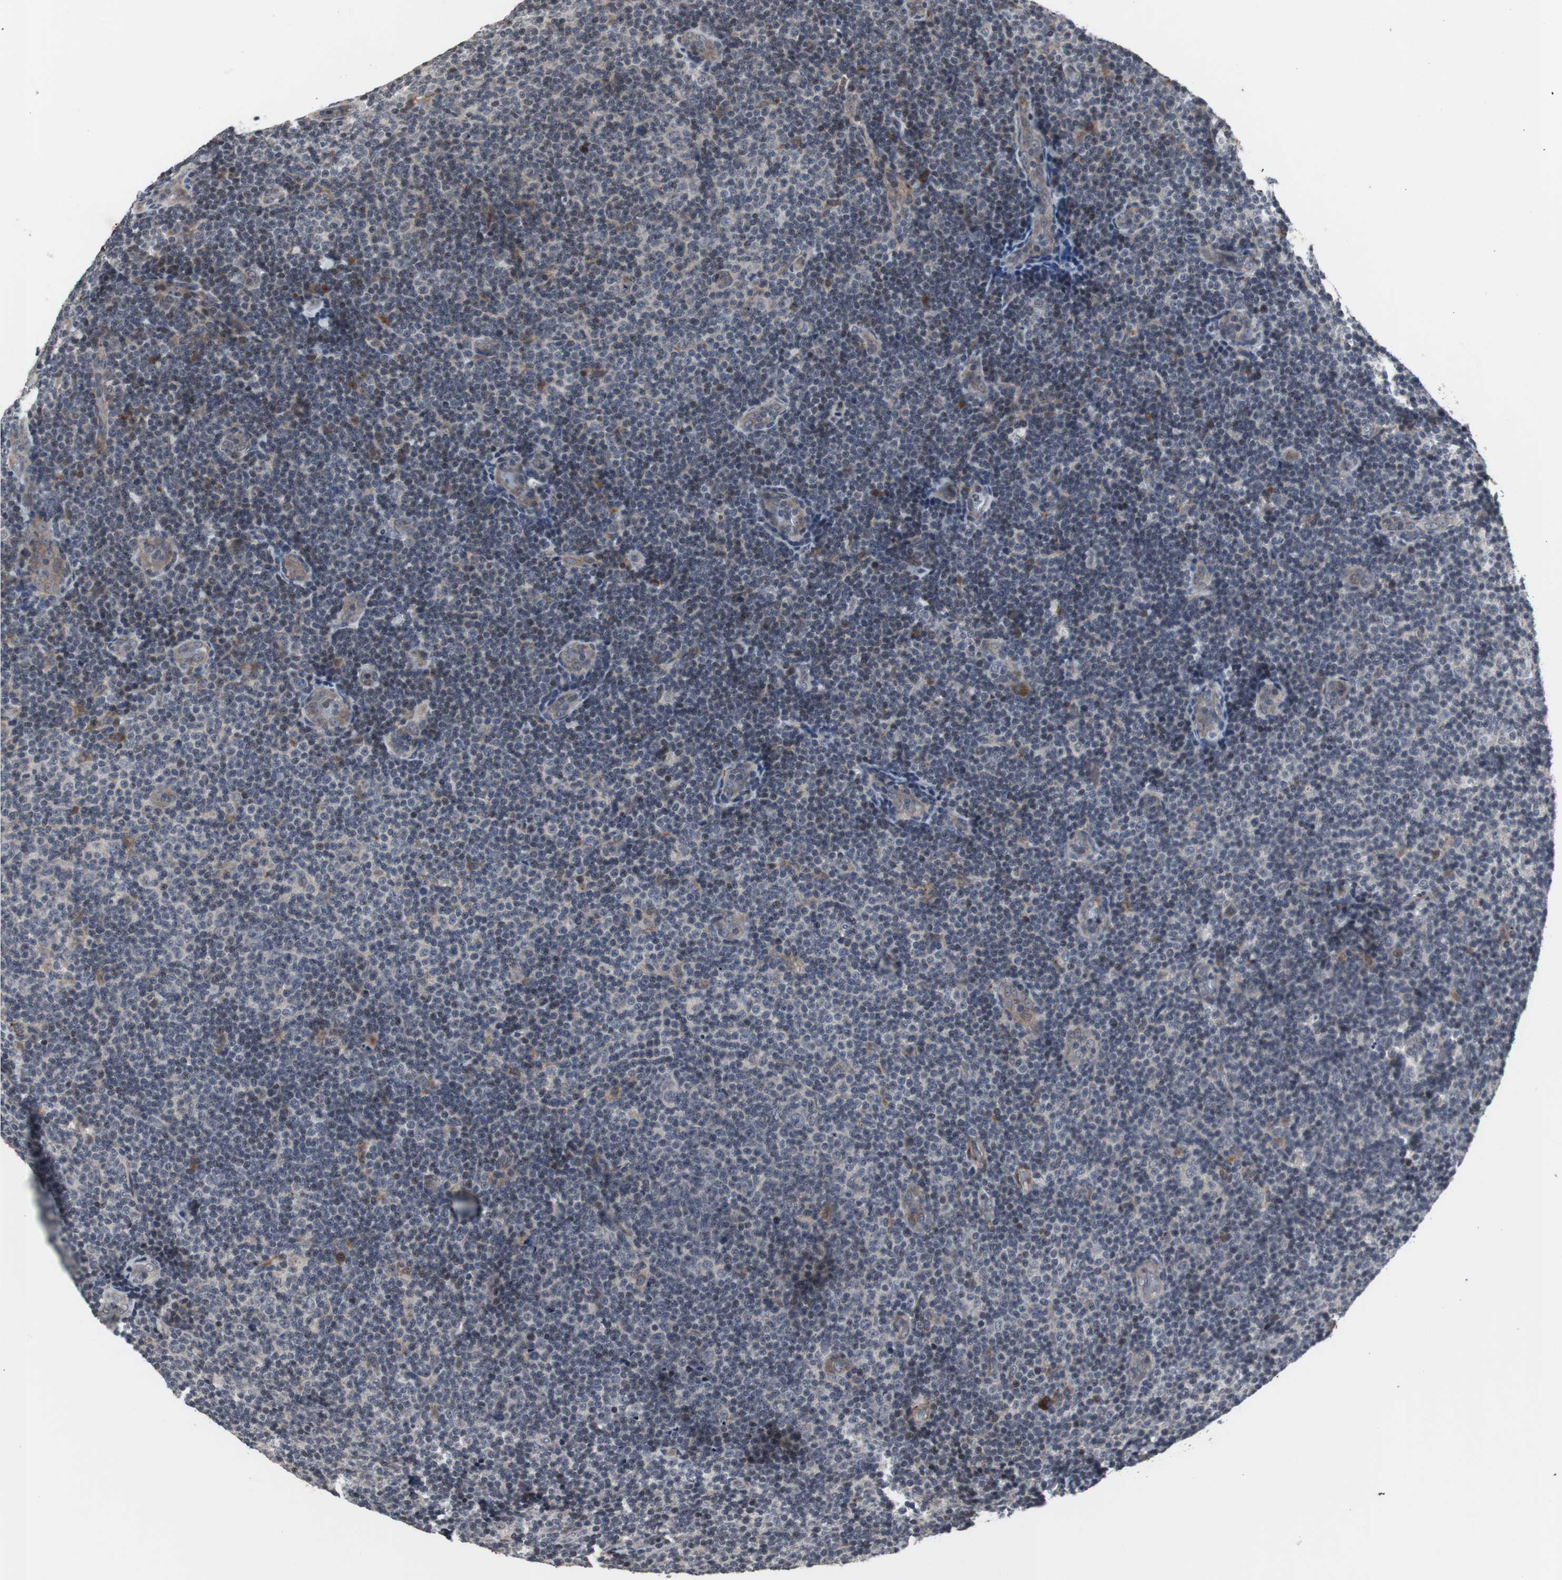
{"staining": {"intensity": "negative", "quantity": "none", "location": "none"}, "tissue": "lymphoma", "cell_type": "Tumor cells", "image_type": "cancer", "snomed": [{"axis": "morphology", "description": "Malignant lymphoma, non-Hodgkin's type, Low grade"}, {"axis": "topography", "description": "Lymph node"}], "caption": "High magnification brightfield microscopy of lymphoma stained with DAB (3,3'-diaminobenzidine) (brown) and counterstained with hematoxylin (blue): tumor cells show no significant positivity.", "gene": "CRADD", "patient": {"sex": "male", "age": 83}}